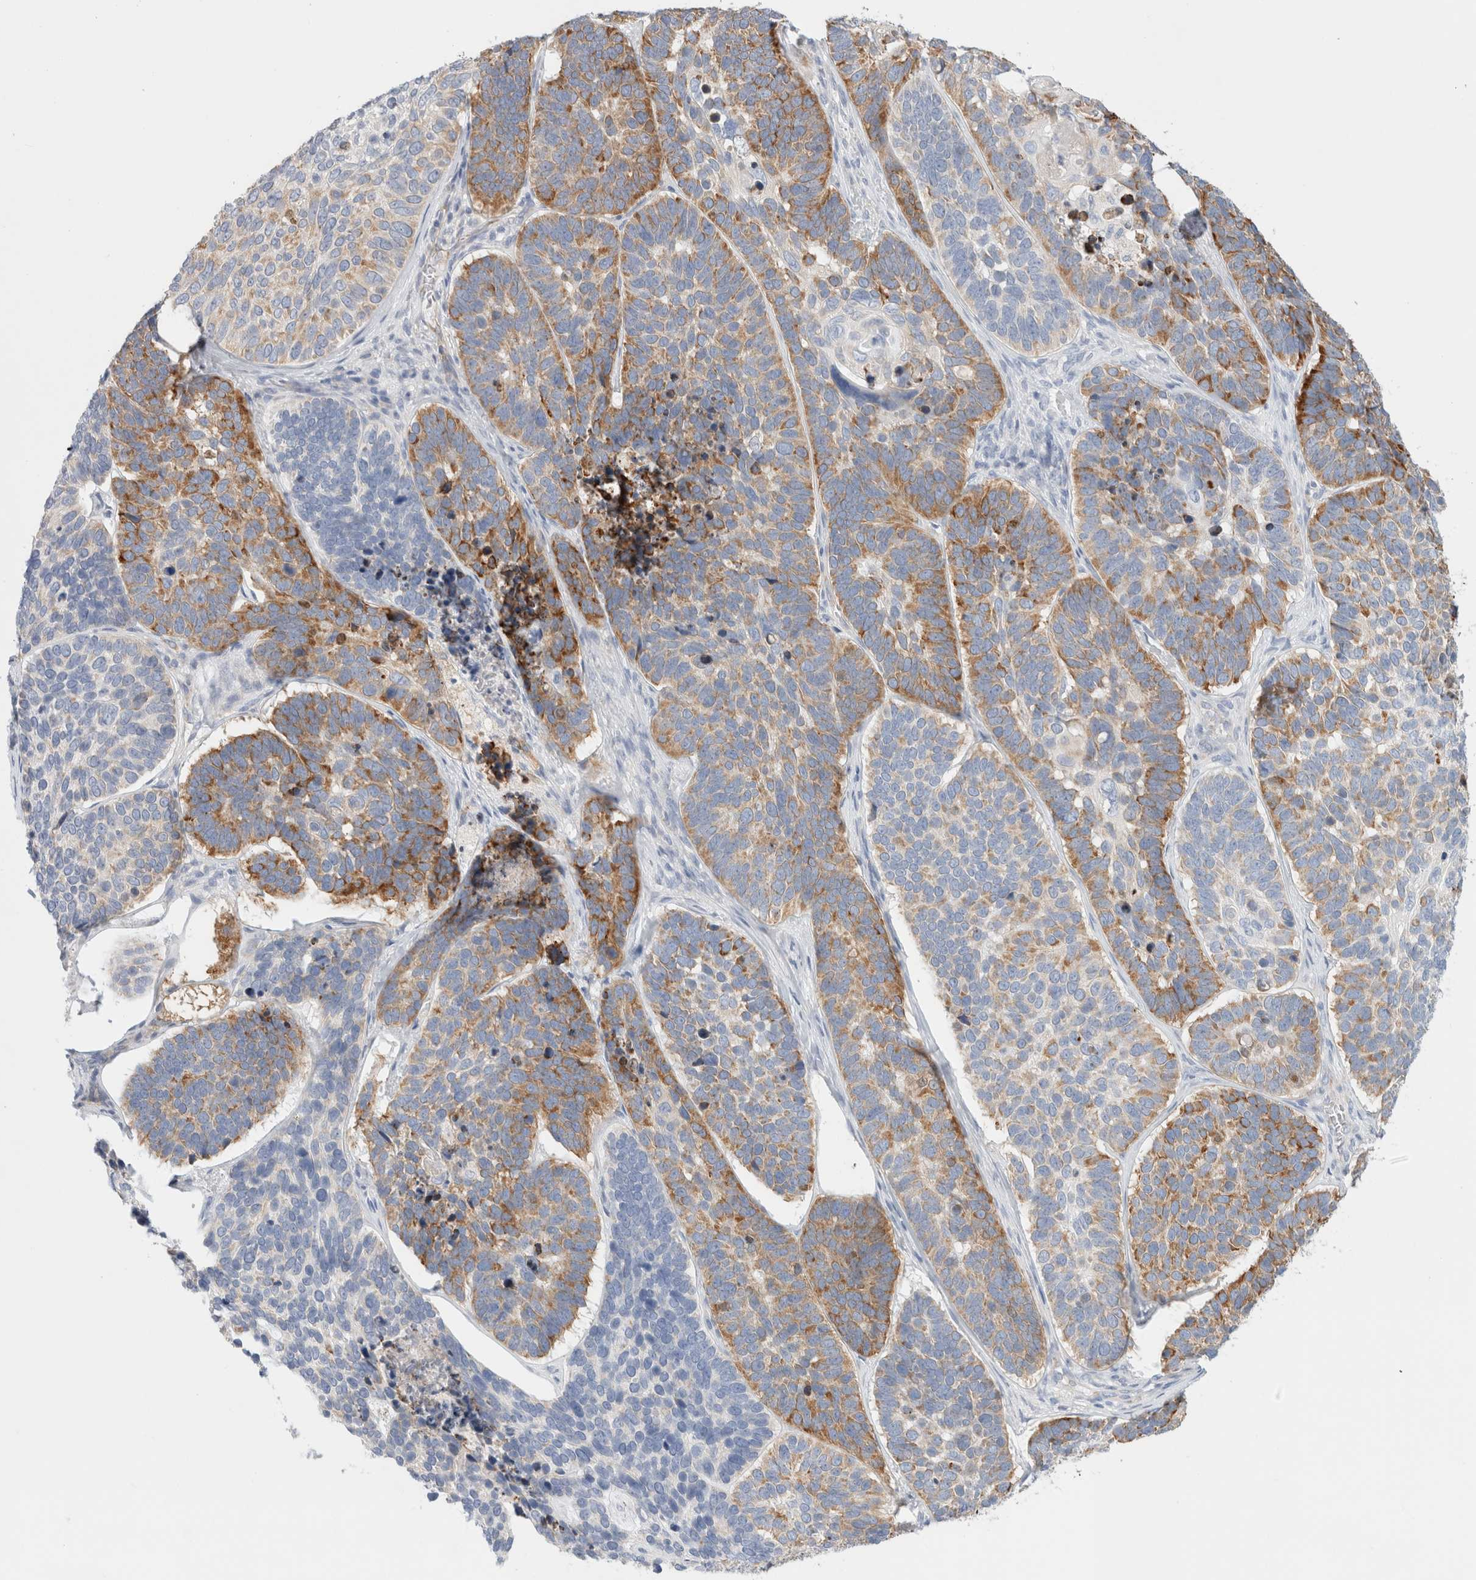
{"staining": {"intensity": "moderate", "quantity": "25%-75%", "location": "cytoplasmic/membranous"}, "tissue": "skin cancer", "cell_type": "Tumor cells", "image_type": "cancer", "snomed": [{"axis": "morphology", "description": "Basal cell carcinoma"}, {"axis": "topography", "description": "Skin"}], "caption": "About 25%-75% of tumor cells in human skin cancer show moderate cytoplasmic/membranous protein expression as visualized by brown immunohistochemical staining.", "gene": "CSK", "patient": {"sex": "male", "age": 62}}